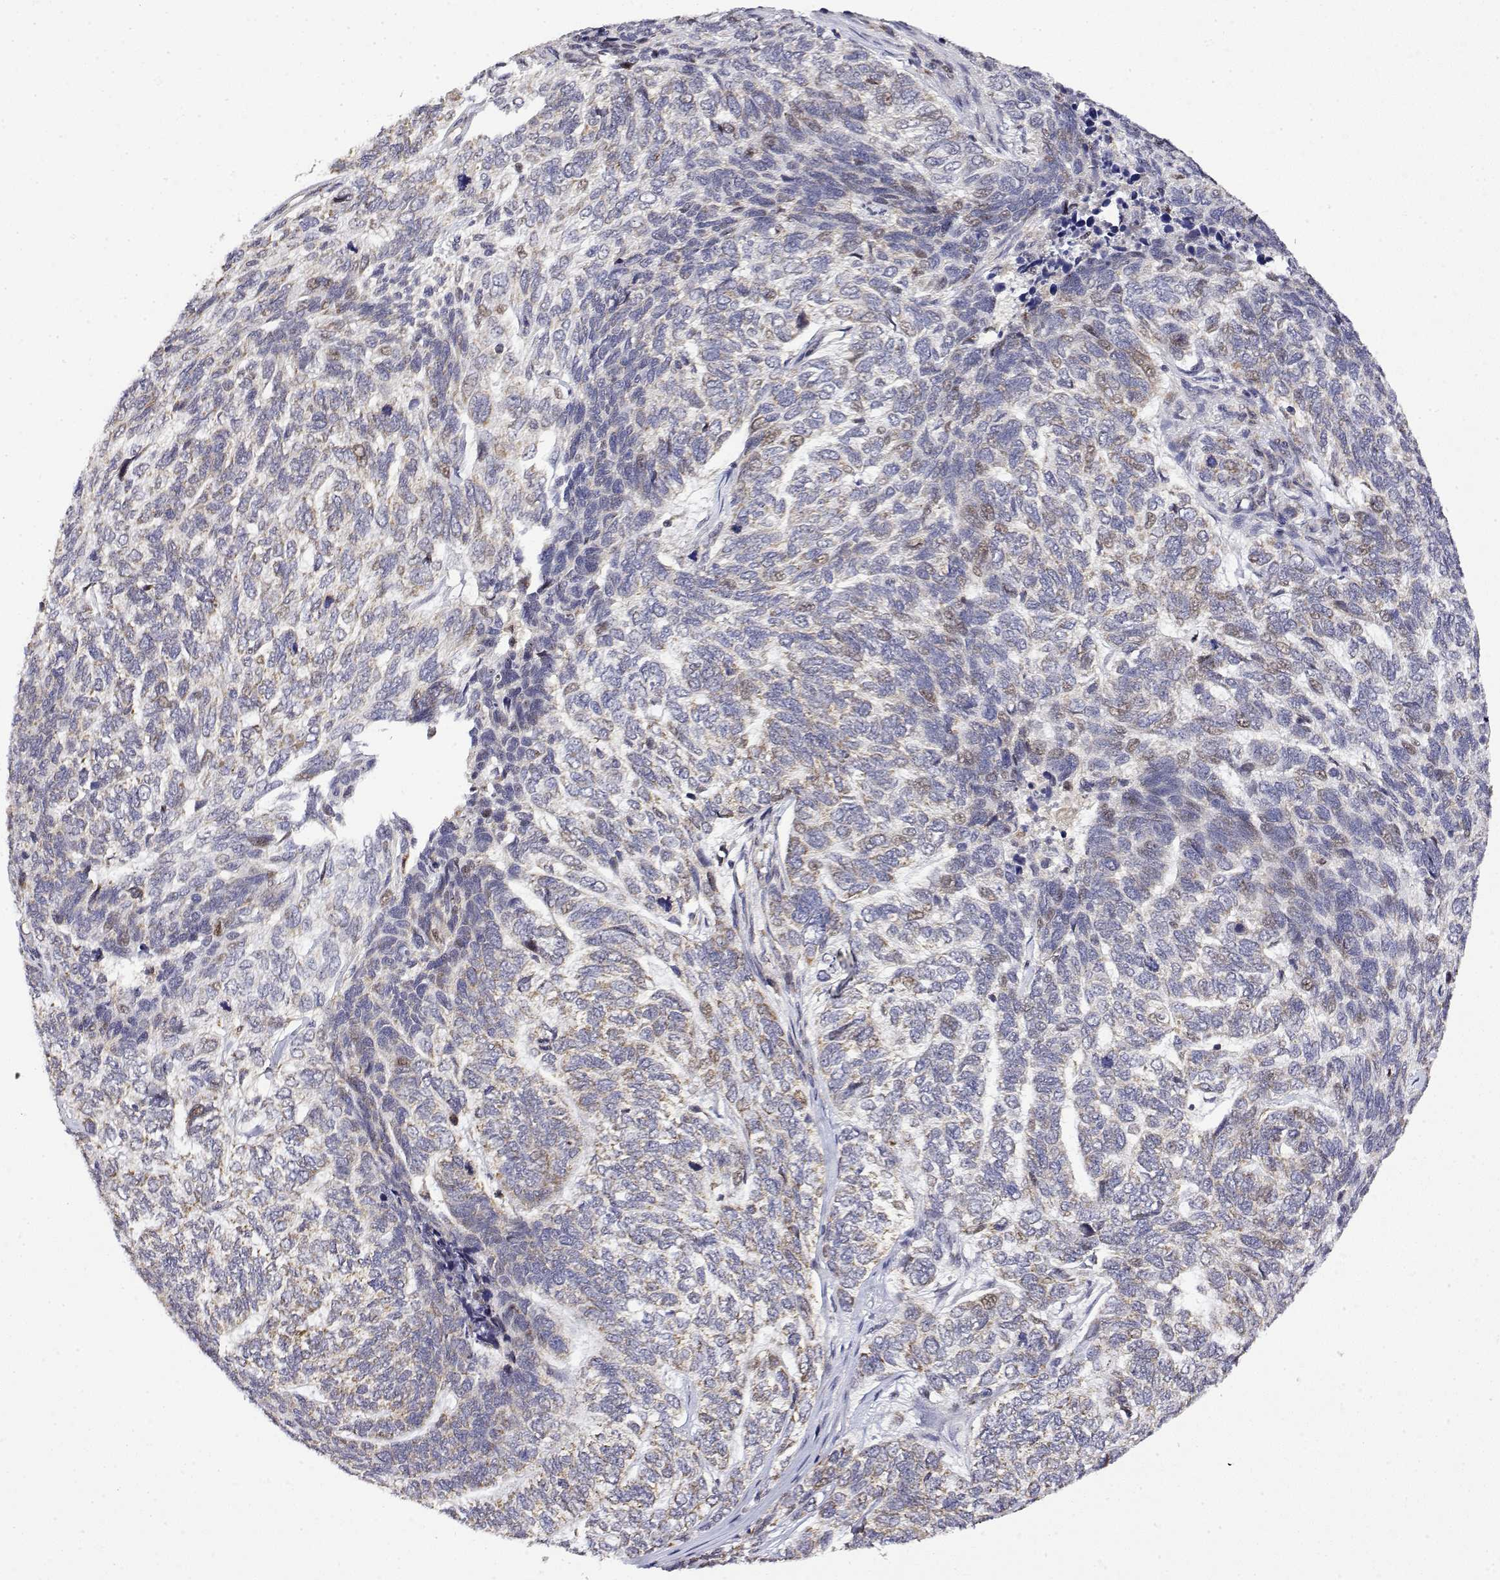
{"staining": {"intensity": "weak", "quantity": "<25%", "location": "cytoplasmic/membranous"}, "tissue": "skin cancer", "cell_type": "Tumor cells", "image_type": "cancer", "snomed": [{"axis": "morphology", "description": "Basal cell carcinoma"}, {"axis": "topography", "description": "Skin"}], "caption": "High power microscopy image of an immunohistochemistry image of basal cell carcinoma (skin), revealing no significant staining in tumor cells.", "gene": "GADD45GIP1", "patient": {"sex": "female", "age": 65}}